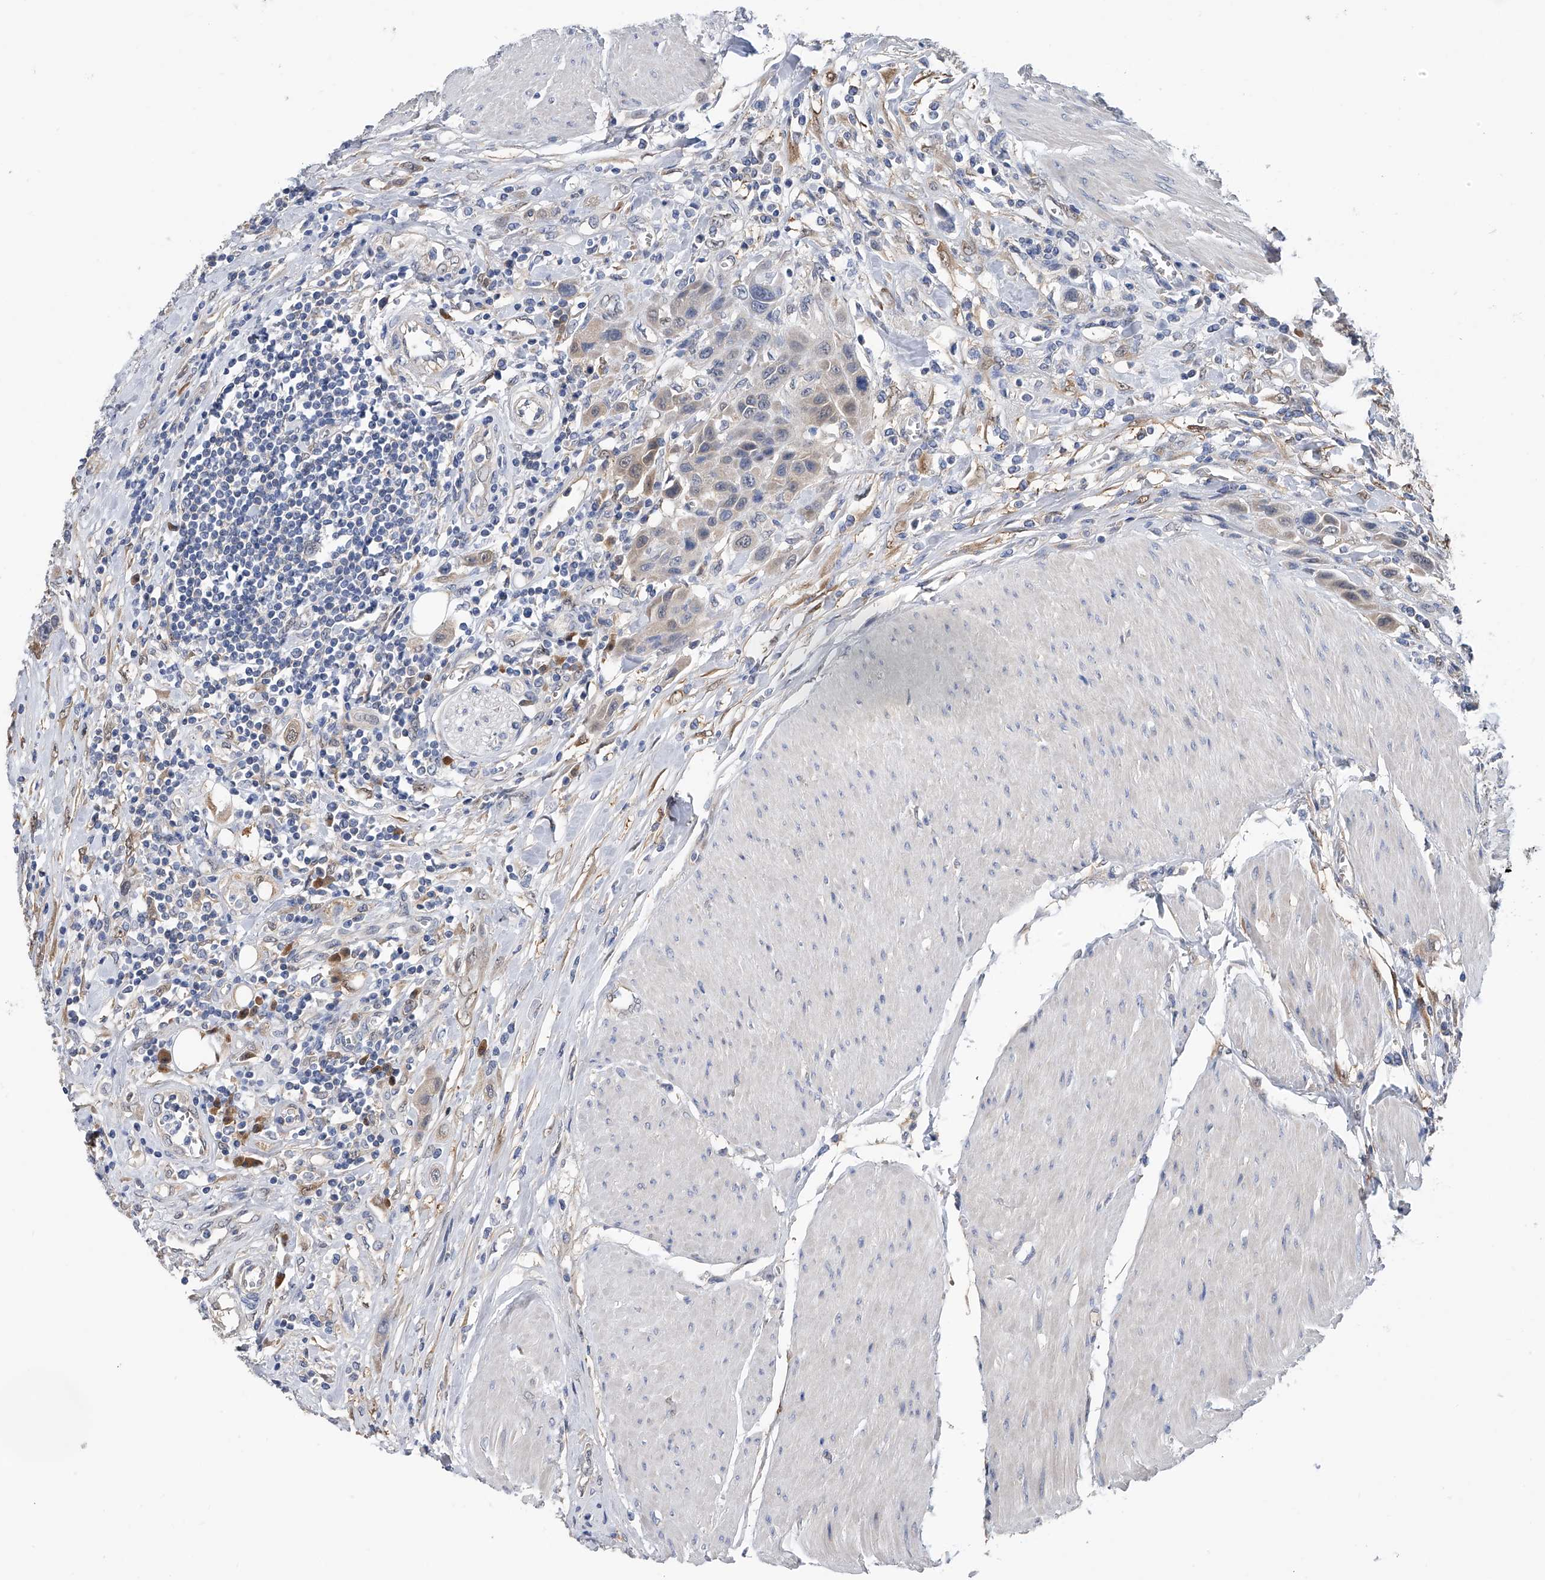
{"staining": {"intensity": "weak", "quantity": "<25%", "location": "cytoplasmic/membranous"}, "tissue": "urothelial cancer", "cell_type": "Tumor cells", "image_type": "cancer", "snomed": [{"axis": "morphology", "description": "Urothelial carcinoma, High grade"}, {"axis": "topography", "description": "Urinary bladder"}], "caption": "There is no significant expression in tumor cells of urothelial carcinoma (high-grade).", "gene": "PGM3", "patient": {"sex": "male", "age": 50}}